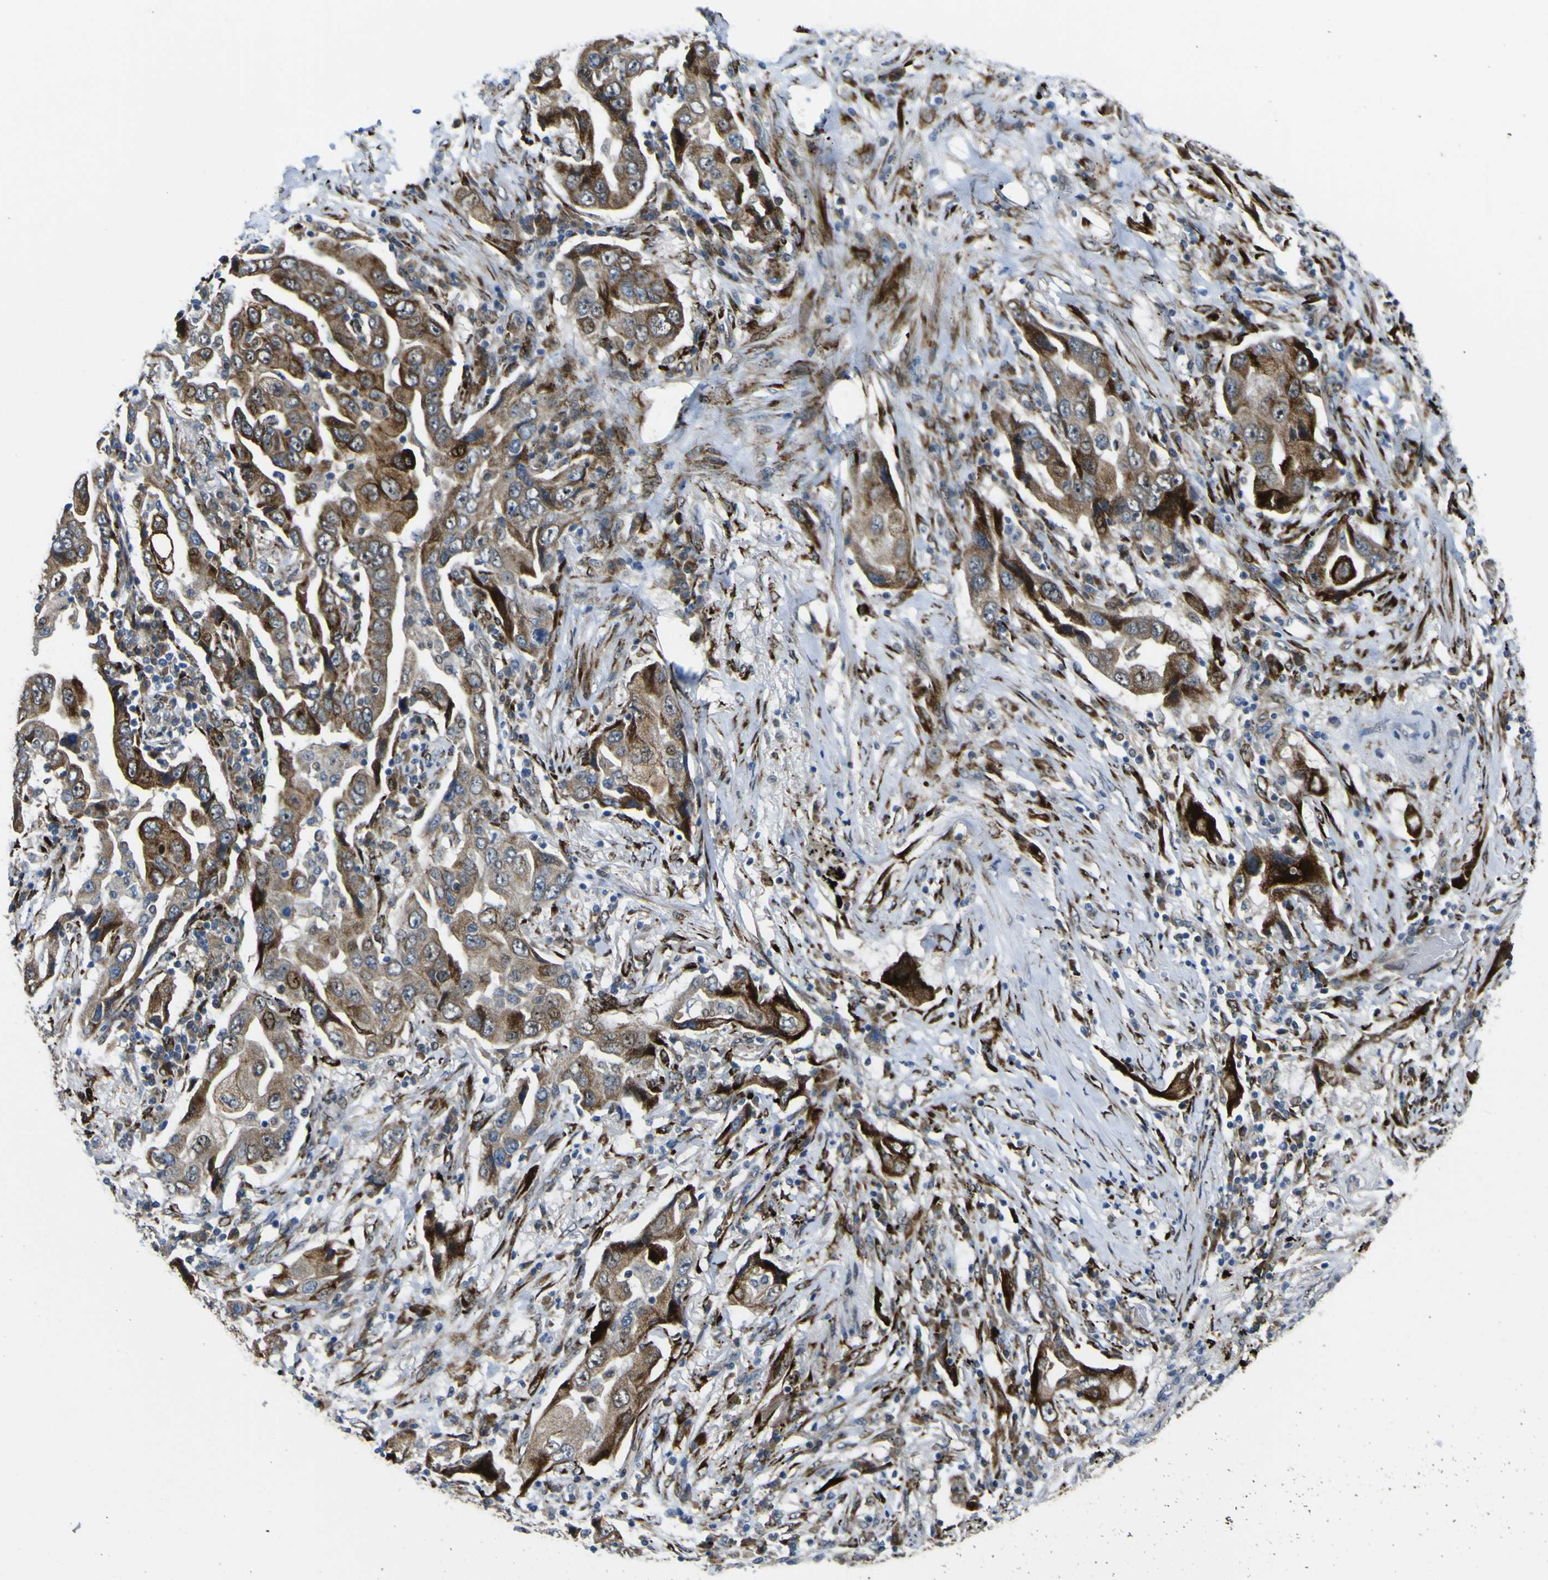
{"staining": {"intensity": "strong", "quantity": ">75%", "location": "cytoplasmic/membranous"}, "tissue": "lung cancer", "cell_type": "Tumor cells", "image_type": "cancer", "snomed": [{"axis": "morphology", "description": "Adenocarcinoma, NOS"}, {"axis": "topography", "description": "Lung"}], "caption": "Lung adenocarcinoma tissue reveals strong cytoplasmic/membranous staining in approximately >75% of tumor cells, visualized by immunohistochemistry.", "gene": "LBHD1", "patient": {"sex": "female", "age": 65}}